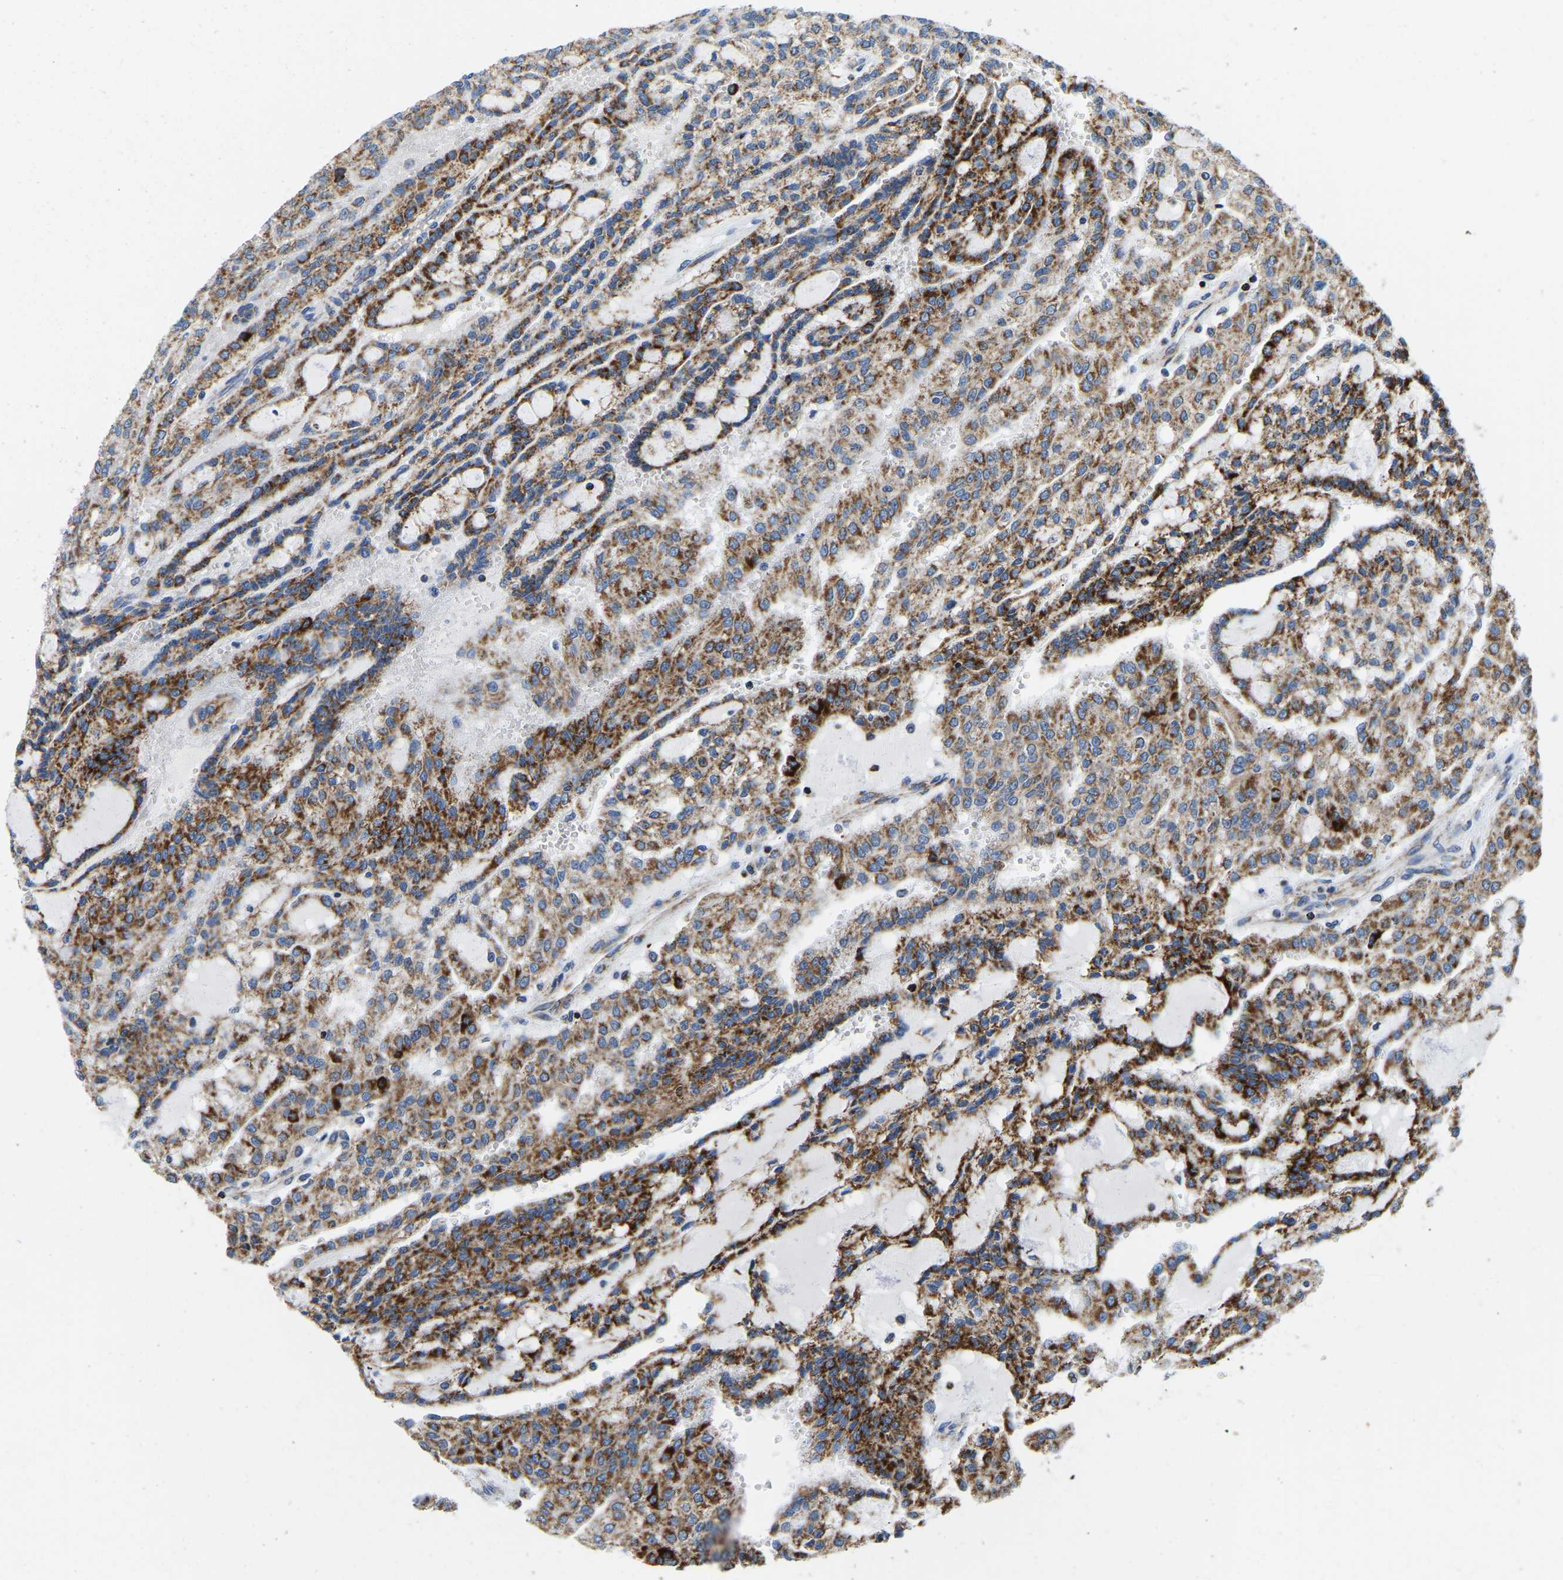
{"staining": {"intensity": "strong", "quantity": ">75%", "location": "cytoplasmic/membranous"}, "tissue": "renal cancer", "cell_type": "Tumor cells", "image_type": "cancer", "snomed": [{"axis": "morphology", "description": "Adenocarcinoma, NOS"}, {"axis": "topography", "description": "Kidney"}], "caption": "A brown stain shows strong cytoplasmic/membranous expression of a protein in human renal cancer tumor cells.", "gene": "SFXN1", "patient": {"sex": "male", "age": 63}}